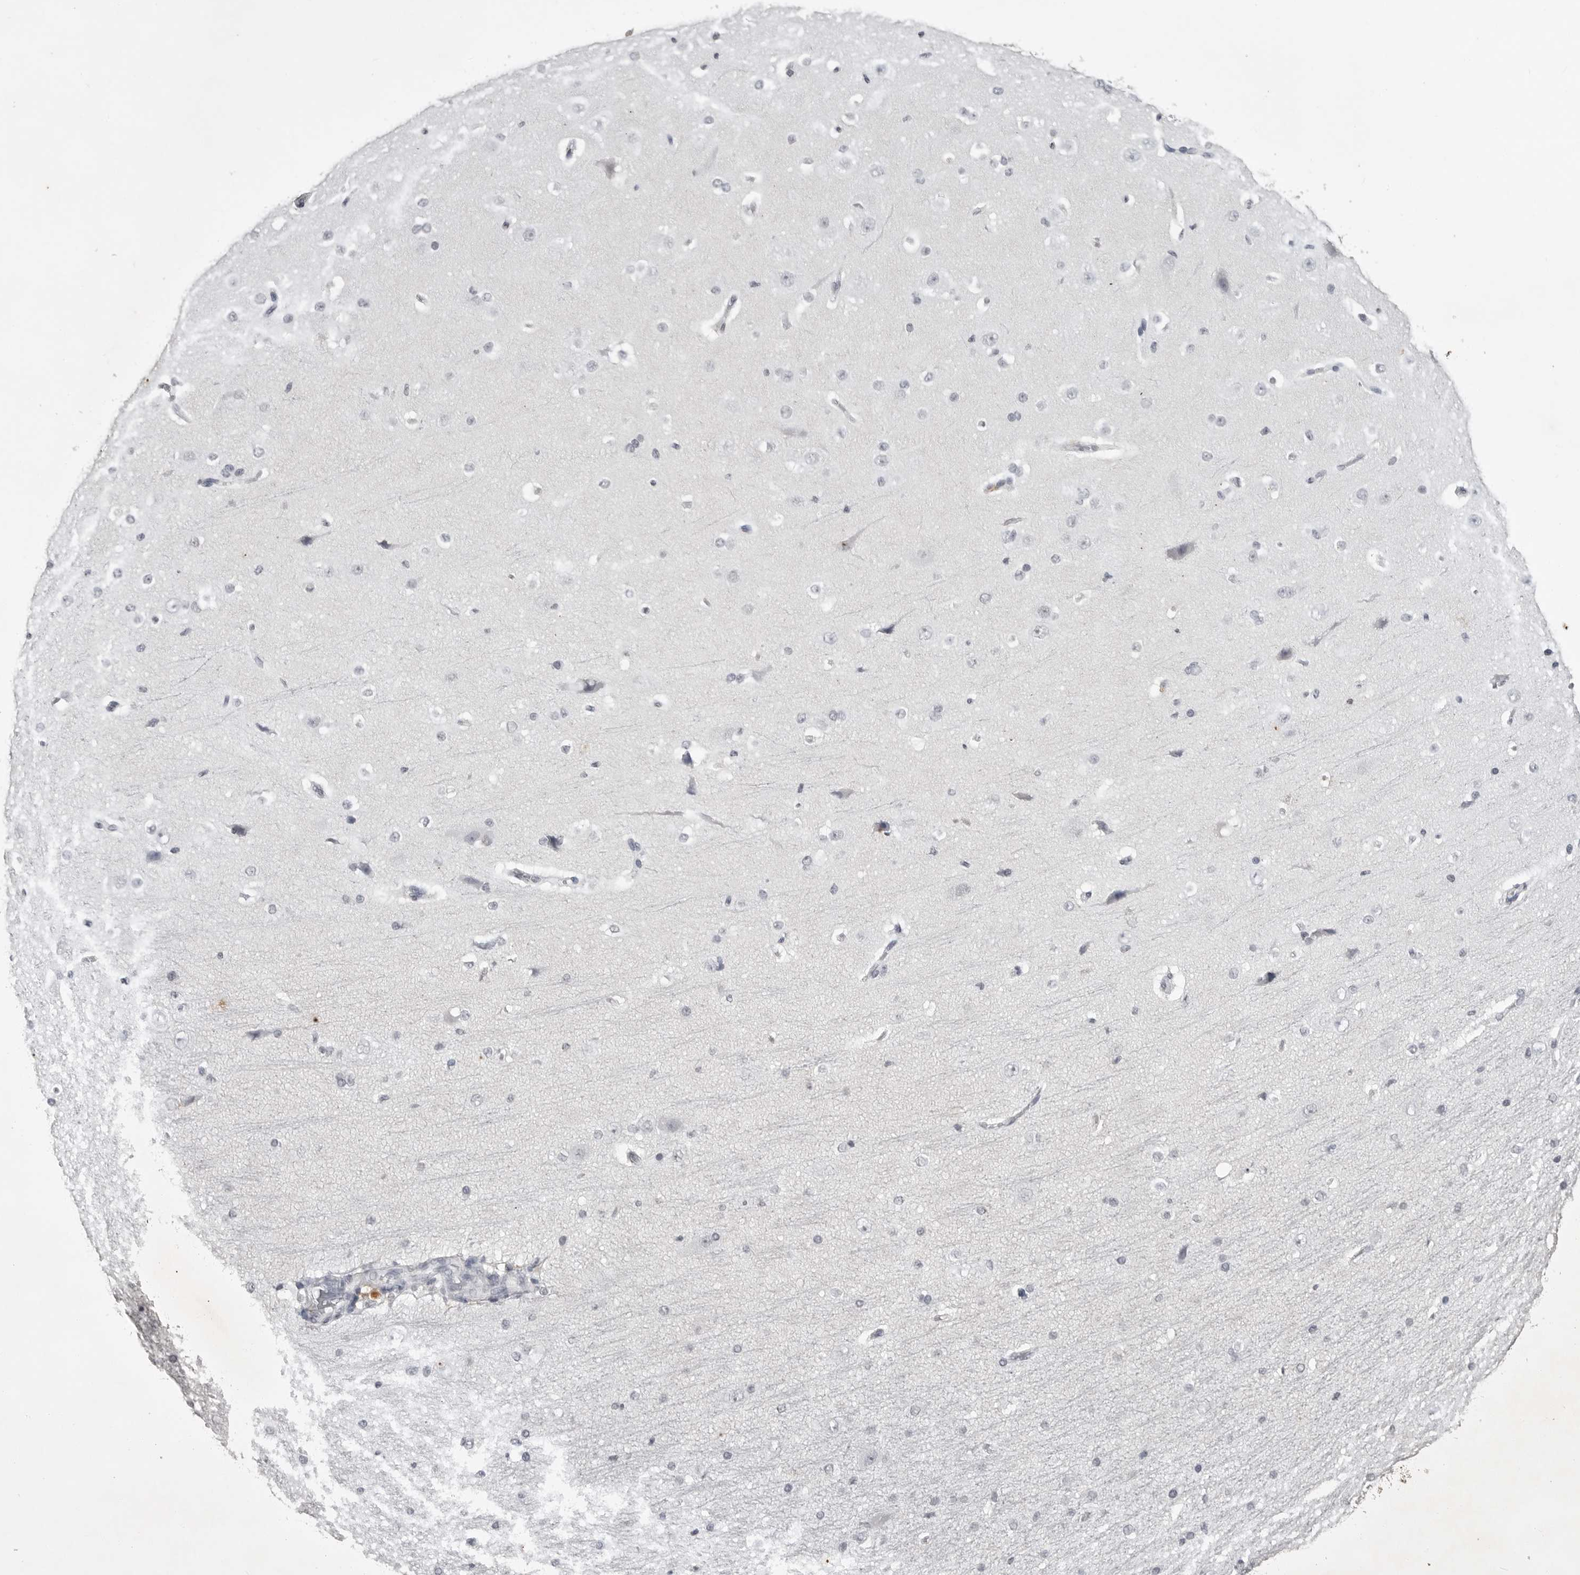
{"staining": {"intensity": "negative", "quantity": "none", "location": "none"}, "tissue": "cerebral cortex", "cell_type": "Endothelial cells", "image_type": "normal", "snomed": [{"axis": "morphology", "description": "Normal tissue, NOS"}, {"axis": "morphology", "description": "Developmental malformation"}, {"axis": "topography", "description": "Cerebral cortex"}], "caption": "This image is of unremarkable cerebral cortex stained with IHC to label a protein in brown with the nuclei are counter-stained blue. There is no staining in endothelial cells. (DAB immunohistochemistry (IHC) visualized using brightfield microscopy, high magnification).", "gene": "RRM1", "patient": {"sex": "female", "age": 30}}